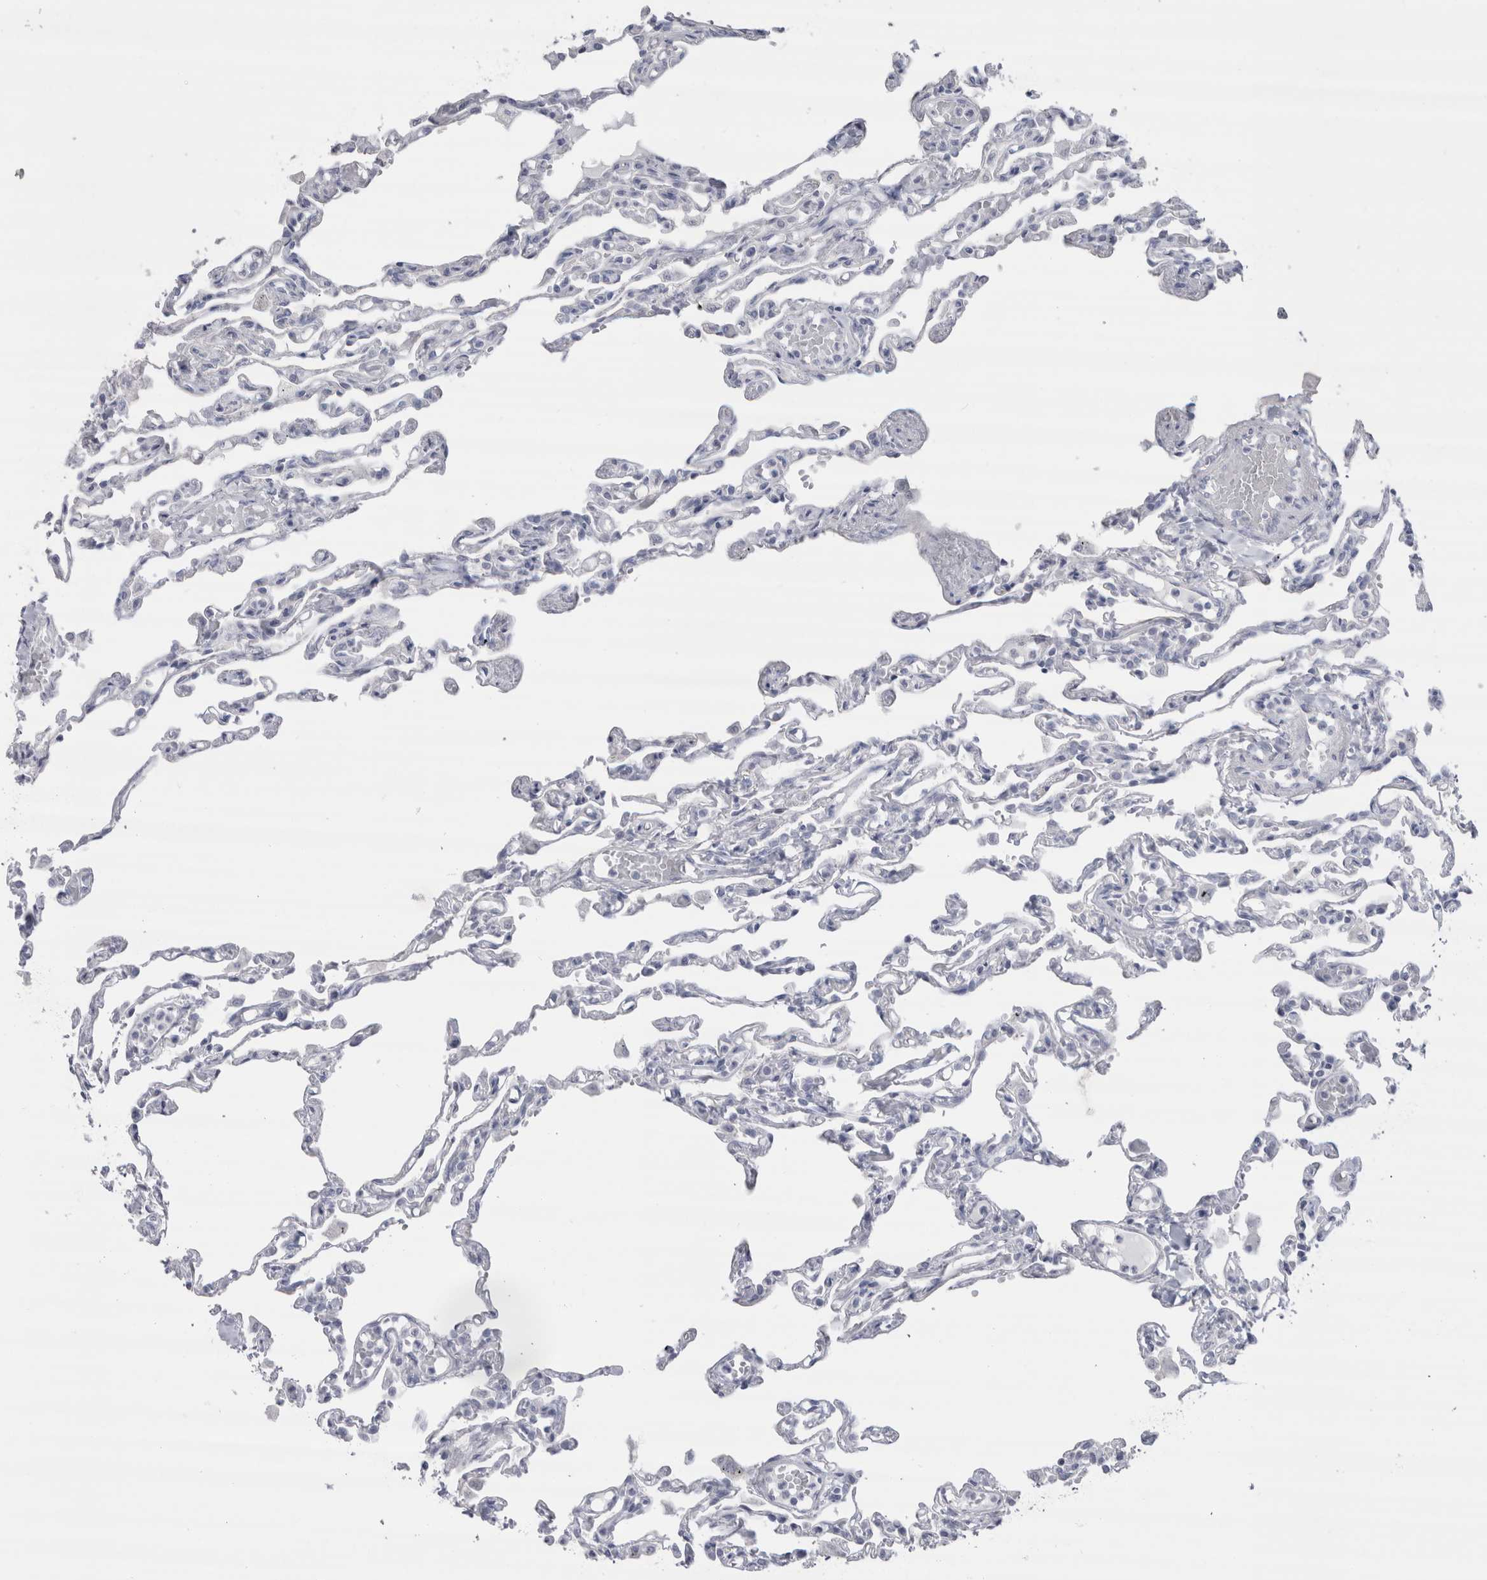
{"staining": {"intensity": "negative", "quantity": "none", "location": "none"}, "tissue": "lung", "cell_type": "Alveolar cells", "image_type": "normal", "snomed": [{"axis": "morphology", "description": "Normal tissue, NOS"}, {"axis": "topography", "description": "Lung"}], "caption": "A high-resolution photomicrograph shows immunohistochemistry staining of unremarkable lung, which displays no significant positivity in alveolar cells. (Stains: DAB (3,3'-diaminobenzidine) immunohistochemistry with hematoxylin counter stain, Microscopy: brightfield microscopy at high magnification).", "gene": "CDH17", "patient": {"sex": "male", "age": 21}}